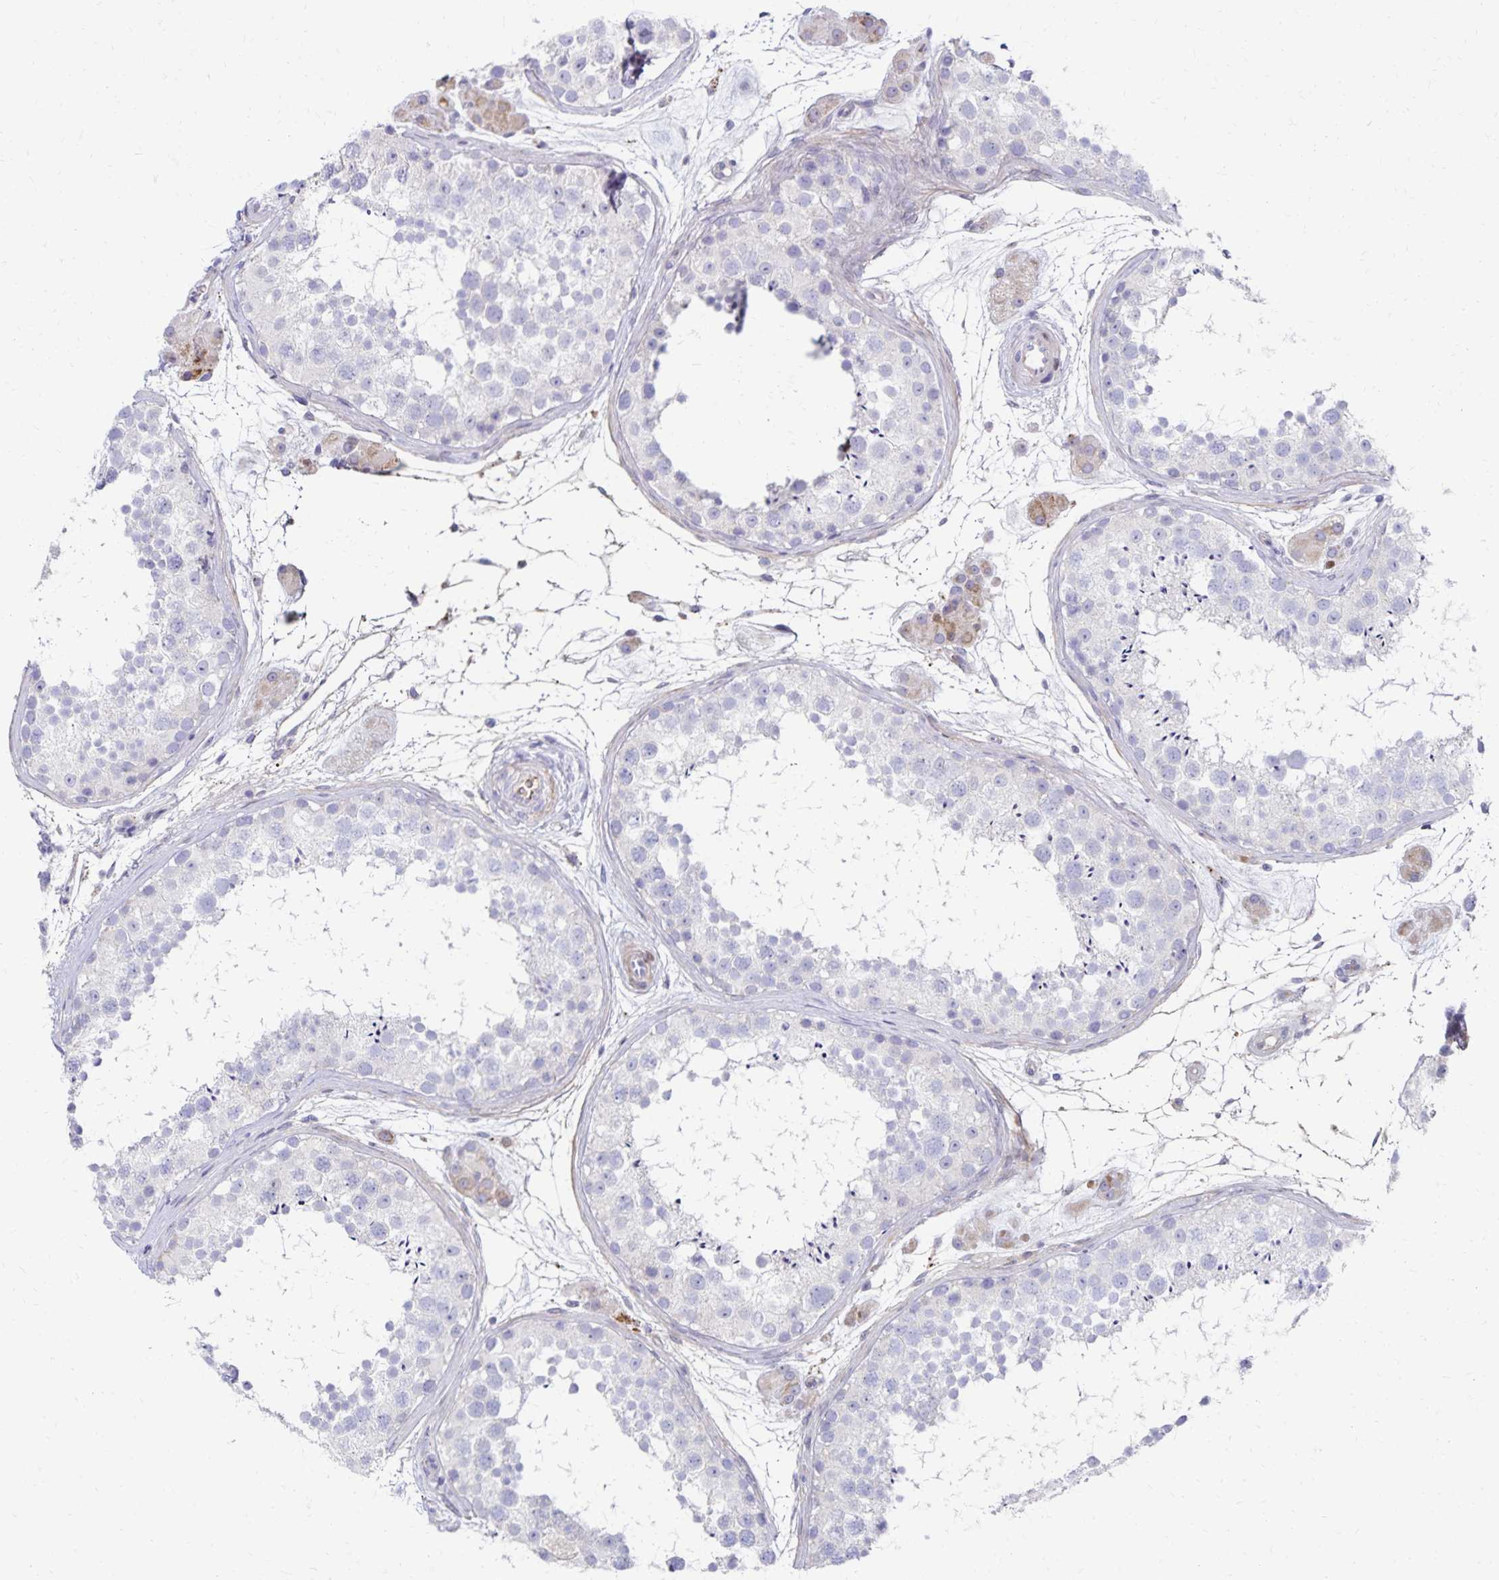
{"staining": {"intensity": "negative", "quantity": "none", "location": "none"}, "tissue": "testis", "cell_type": "Cells in seminiferous ducts", "image_type": "normal", "snomed": [{"axis": "morphology", "description": "Normal tissue, NOS"}, {"axis": "topography", "description": "Testis"}], "caption": "Cells in seminiferous ducts are negative for brown protein staining in benign testis. (DAB (3,3'-diaminobenzidine) immunohistochemistry (IHC) with hematoxylin counter stain).", "gene": "NECAP1", "patient": {"sex": "male", "age": 41}}